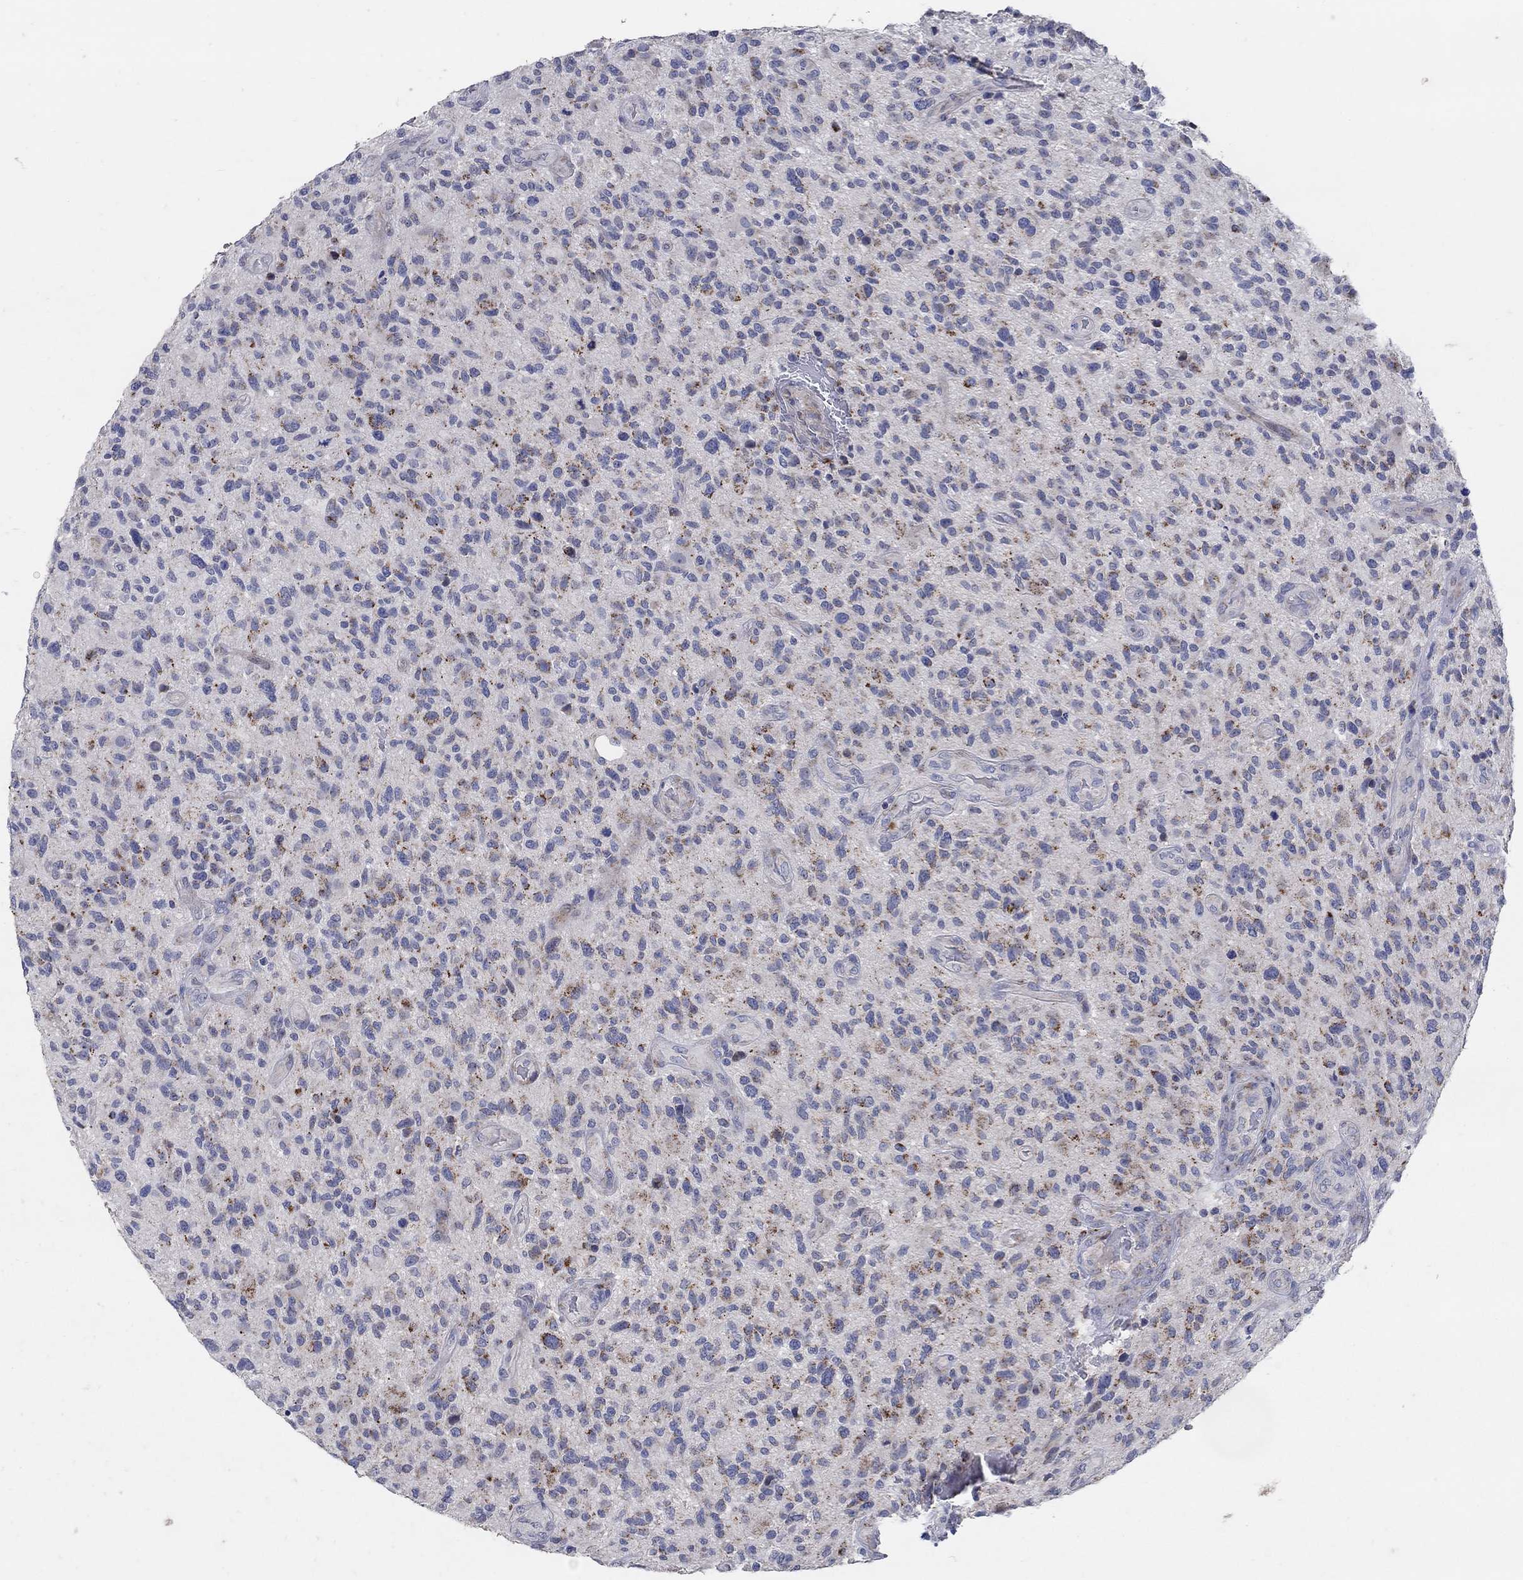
{"staining": {"intensity": "strong", "quantity": "<25%", "location": "cytoplasmic/membranous"}, "tissue": "glioma", "cell_type": "Tumor cells", "image_type": "cancer", "snomed": [{"axis": "morphology", "description": "Glioma, malignant, High grade"}, {"axis": "topography", "description": "Brain"}], "caption": "Tumor cells reveal strong cytoplasmic/membranous expression in approximately <25% of cells in malignant high-grade glioma.", "gene": "HMX2", "patient": {"sex": "male", "age": 47}}